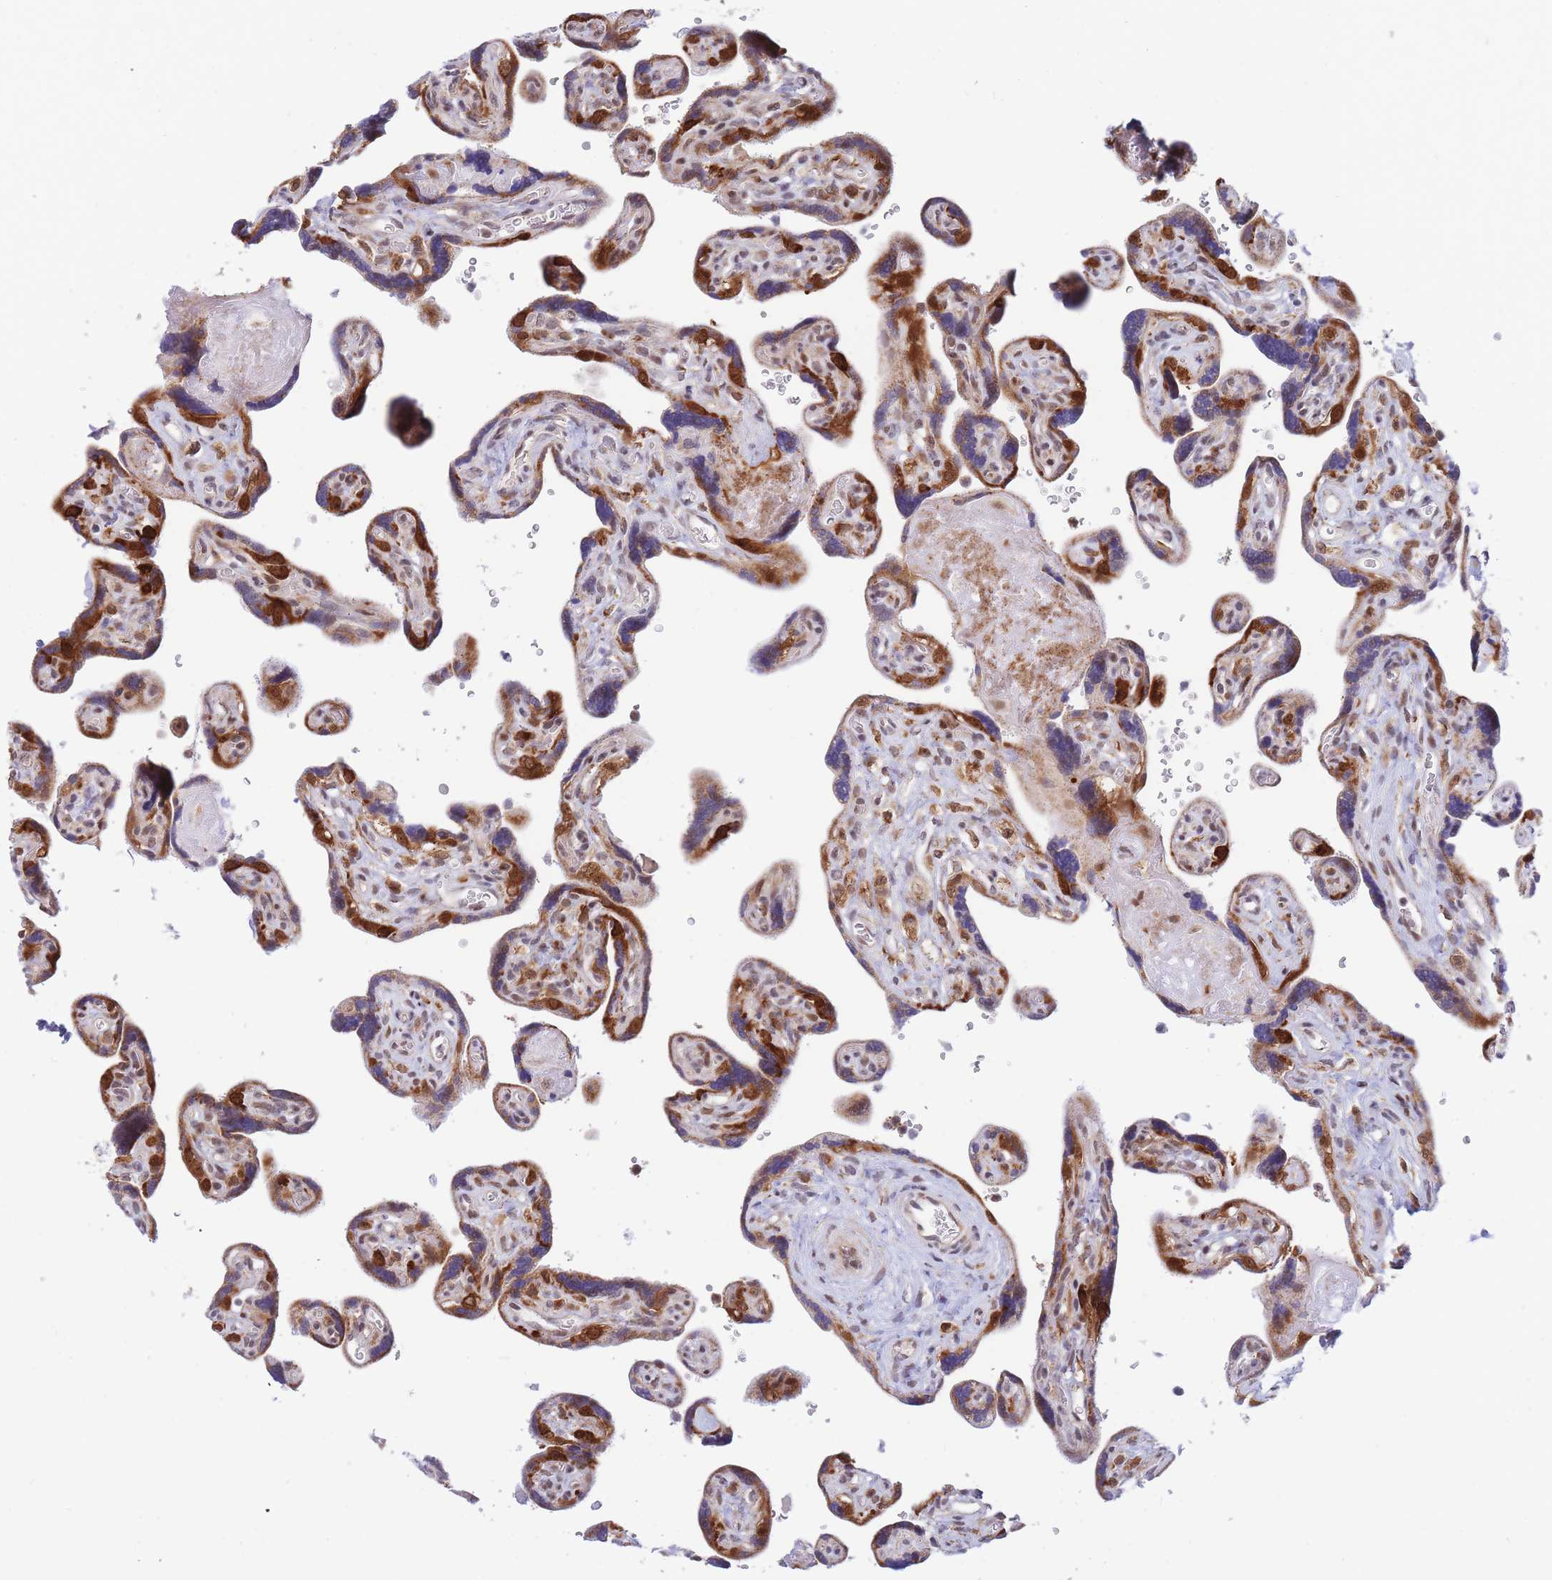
{"staining": {"intensity": "moderate", "quantity": ">75%", "location": "cytoplasmic/membranous,nuclear"}, "tissue": "placenta", "cell_type": "Decidual cells", "image_type": "normal", "snomed": [{"axis": "morphology", "description": "Normal tissue, NOS"}, {"axis": "topography", "description": "Placenta"}], "caption": "Immunohistochemical staining of benign human placenta reveals moderate cytoplasmic/membranous,nuclear protein expression in approximately >75% of decidual cells.", "gene": "BOD1L1", "patient": {"sex": "female", "age": 39}}